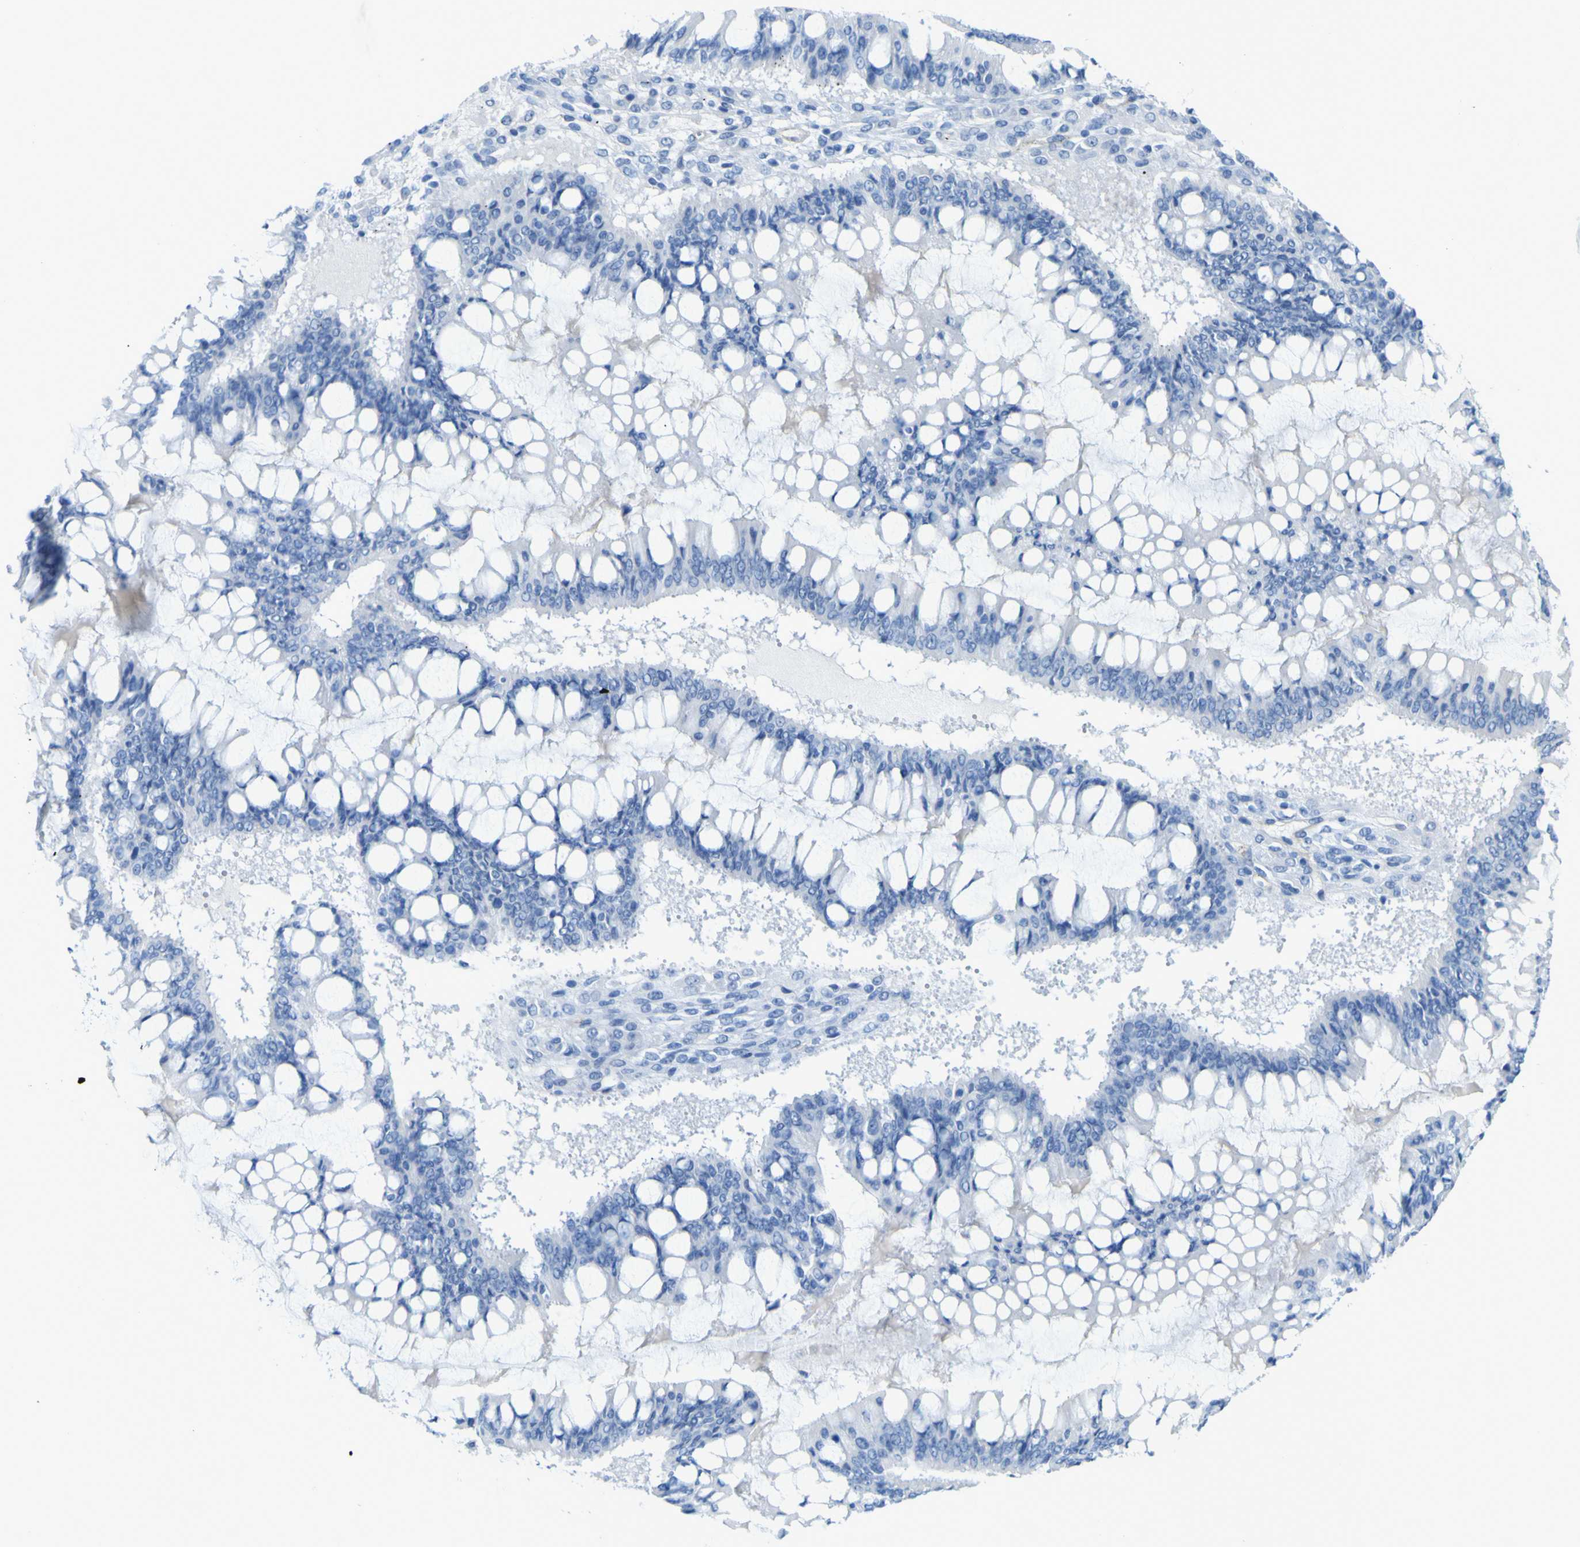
{"staining": {"intensity": "negative", "quantity": "none", "location": "none"}, "tissue": "ovarian cancer", "cell_type": "Tumor cells", "image_type": "cancer", "snomed": [{"axis": "morphology", "description": "Cystadenocarcinoma, mucinous, NOS"}, {"axis": "topography", "description": "Ovary"}], "caption": "IHC micrograph of neoplastic tissue: human ovarian mucinous cystadenocarcinoma stained with DAB reveals no significant protein positivity in tumor cells.", "gene": "CD93", "patient": {"sex": "female", "age": 73}}